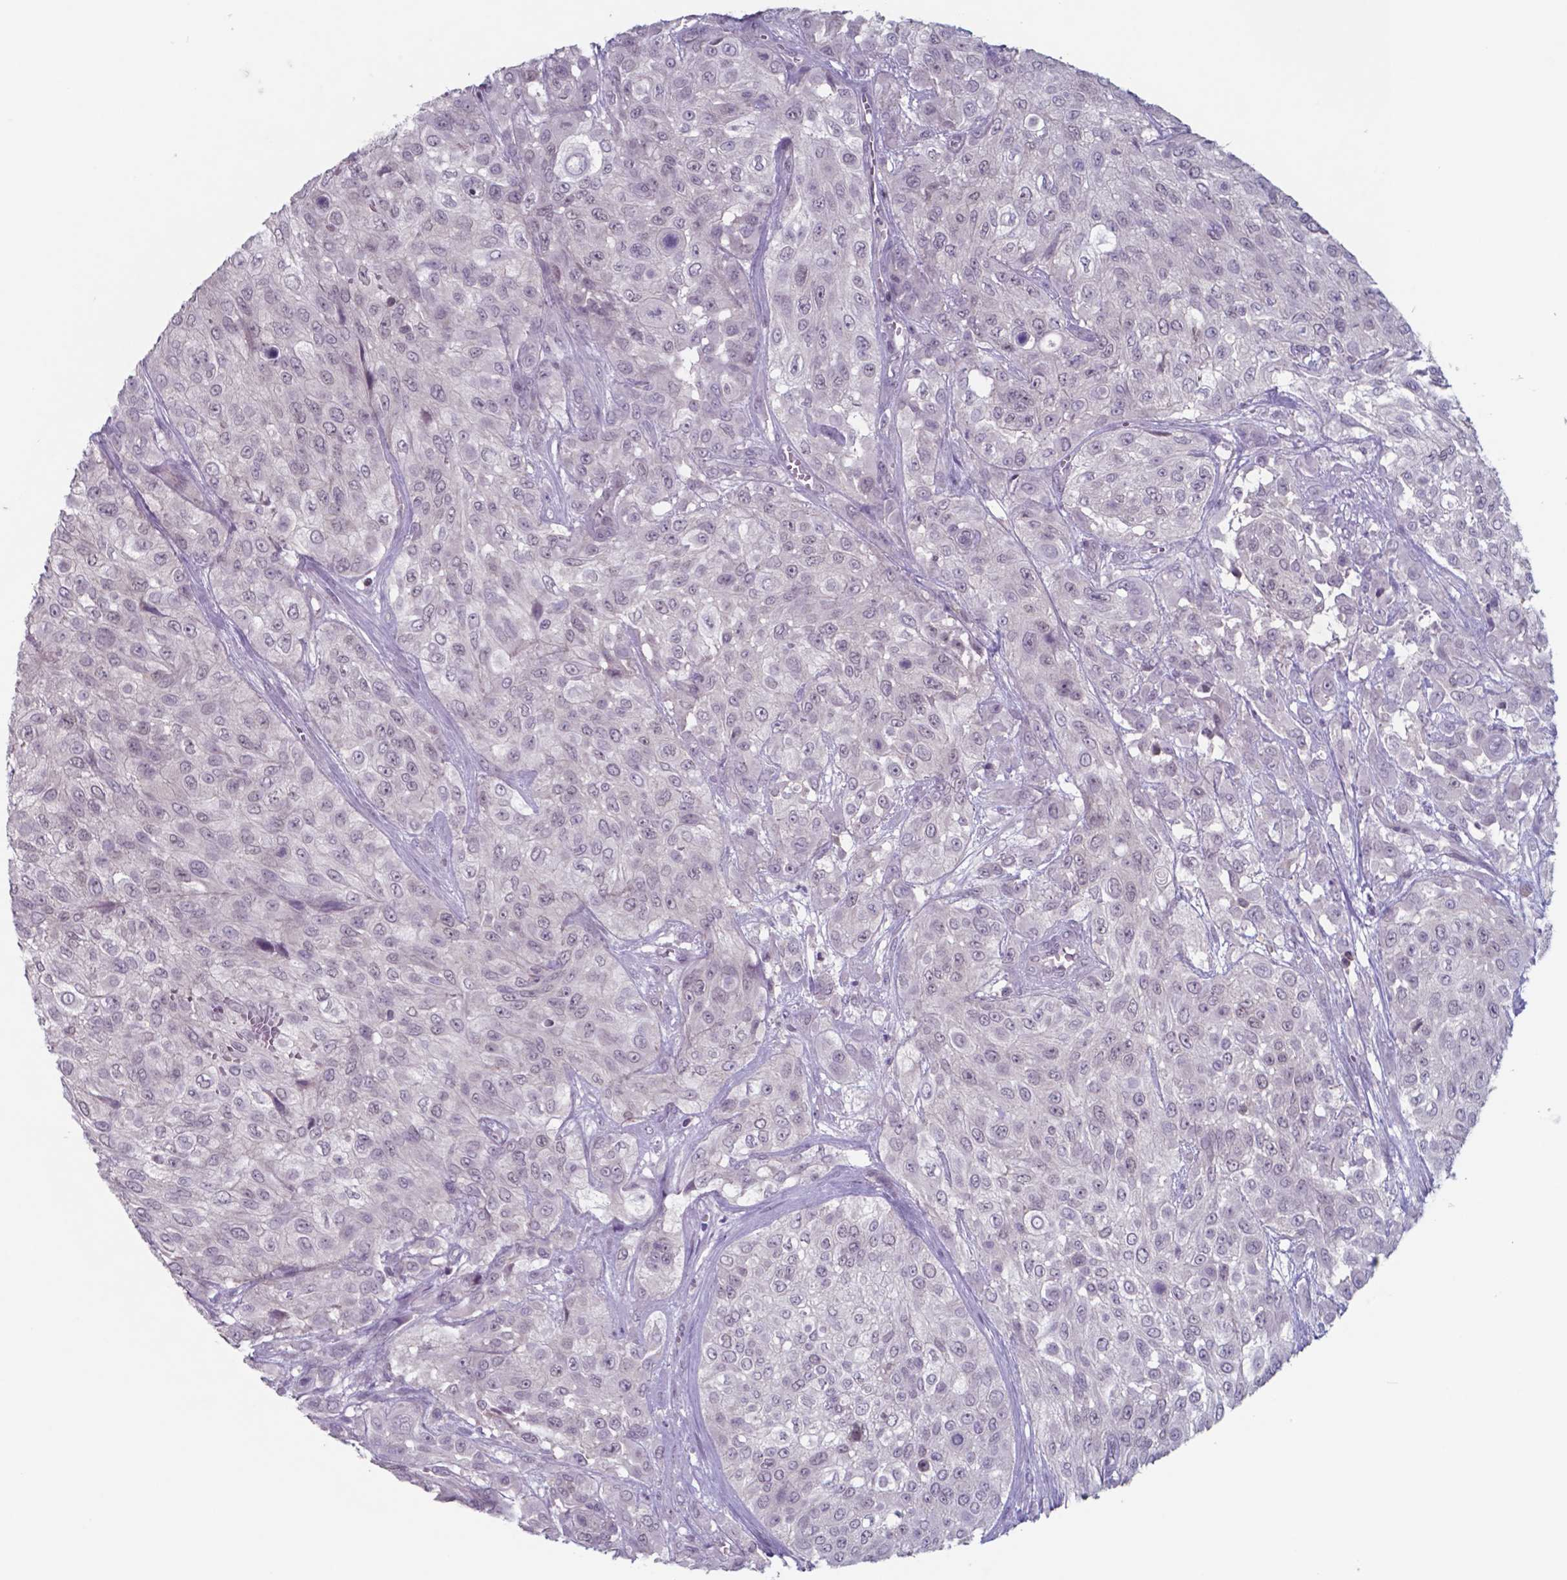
{"staining": {"intensity": "negative", "quantity": "none", "location": "none"}, "tissue": "urothelial cancer", "cell_type": "Tumor cells", "image_type": "cancer", "snomed": [{"axis": "morphology", "description": "Urothelial carcinoma, High grade"}, {"axis": "topography", "description": "Urinary bladder"}], "caption": "Human urothelial cancer stained for a protein using IHC reveals no staining in tumor cells.", "gene": "TDP2", "patient": {"sex": "male", "age": 57}}